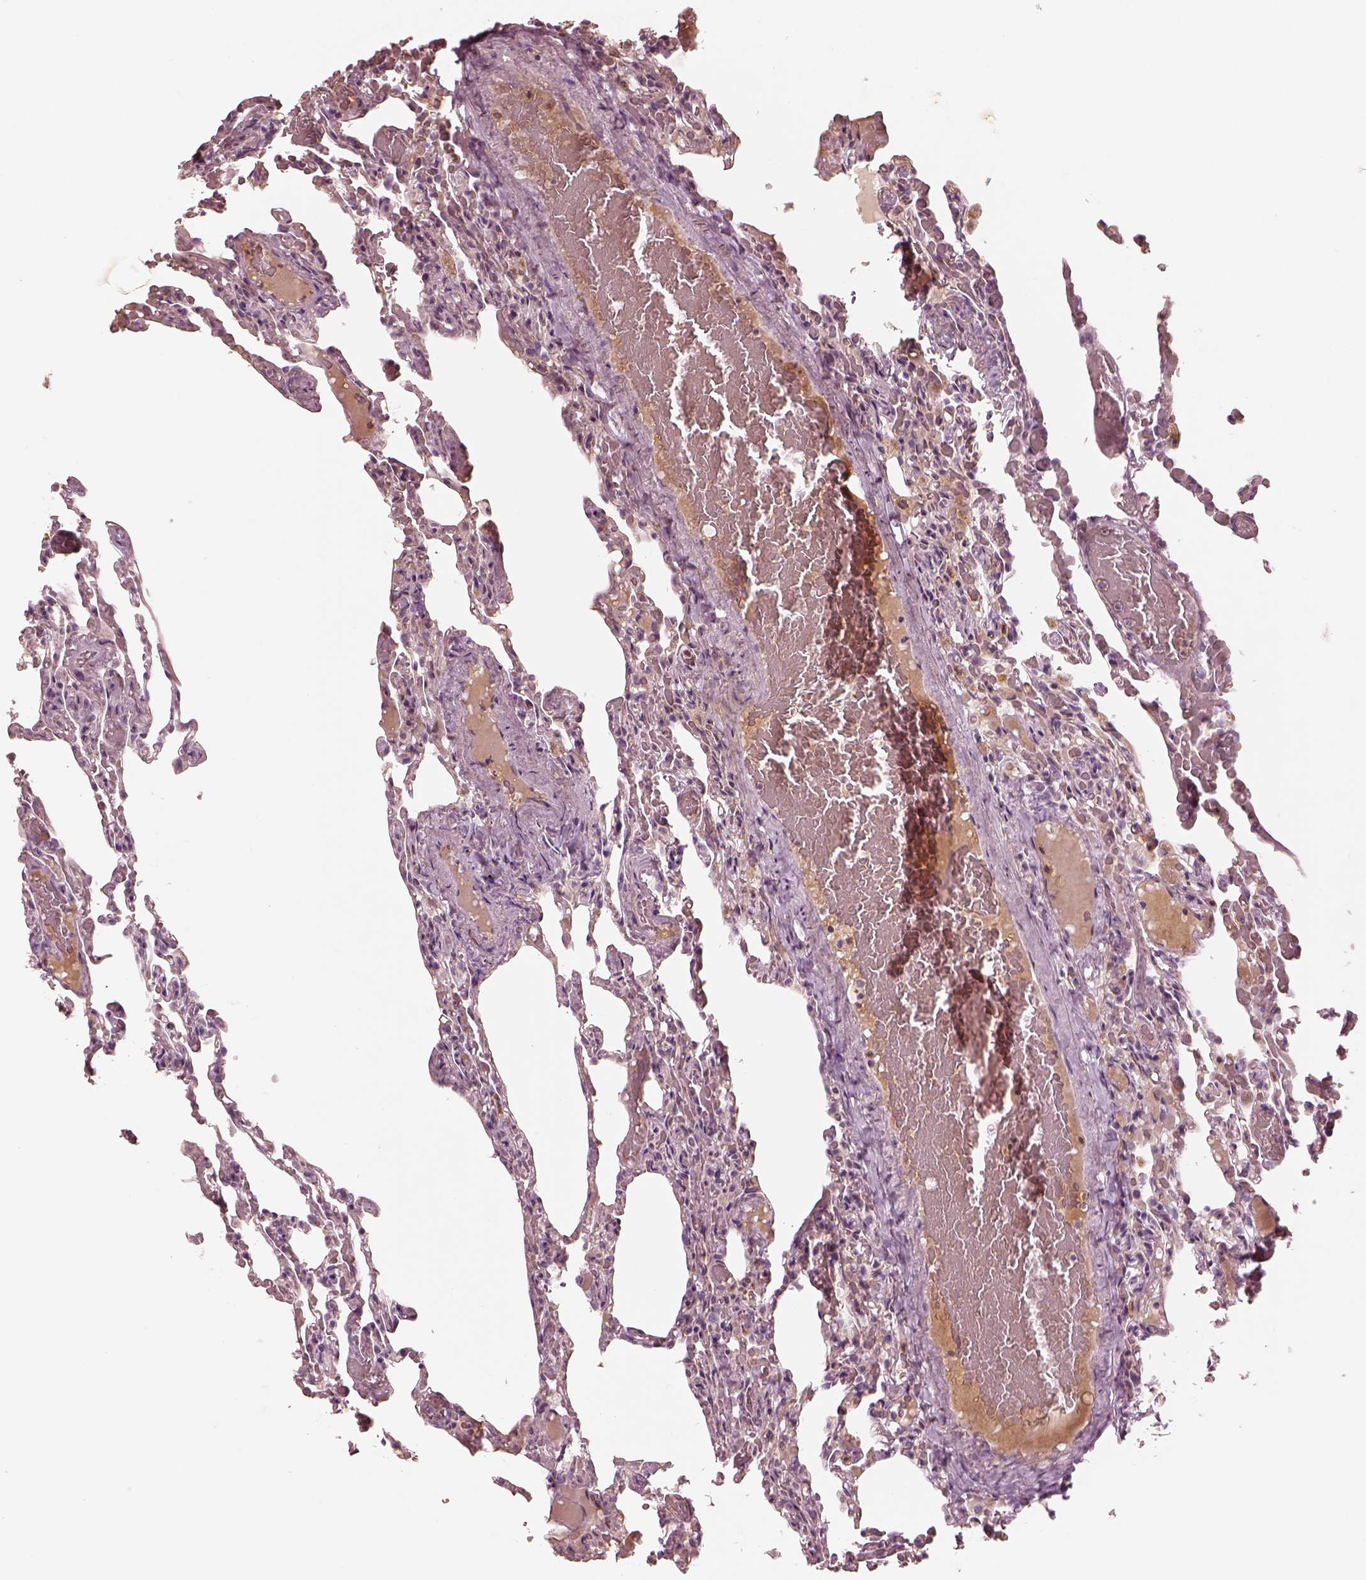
{"staining": {"intensity": "negative", "quantity": "none", "location": "none"}, "tissue": "lung", "cell_type": "Alveolar cells", "image_type": "normal", "snomed": [{"axis": "morphology", "description": "Normal tissue, NOS"}, {"axis": "topography", "description": "Lung"}], "caption": "Human lung stained for a protein using immunohistochemistry reveals no staining in alveolar cells.", "gene": "MADCAM1", "patient": {"sex": "female", "age": 43}}